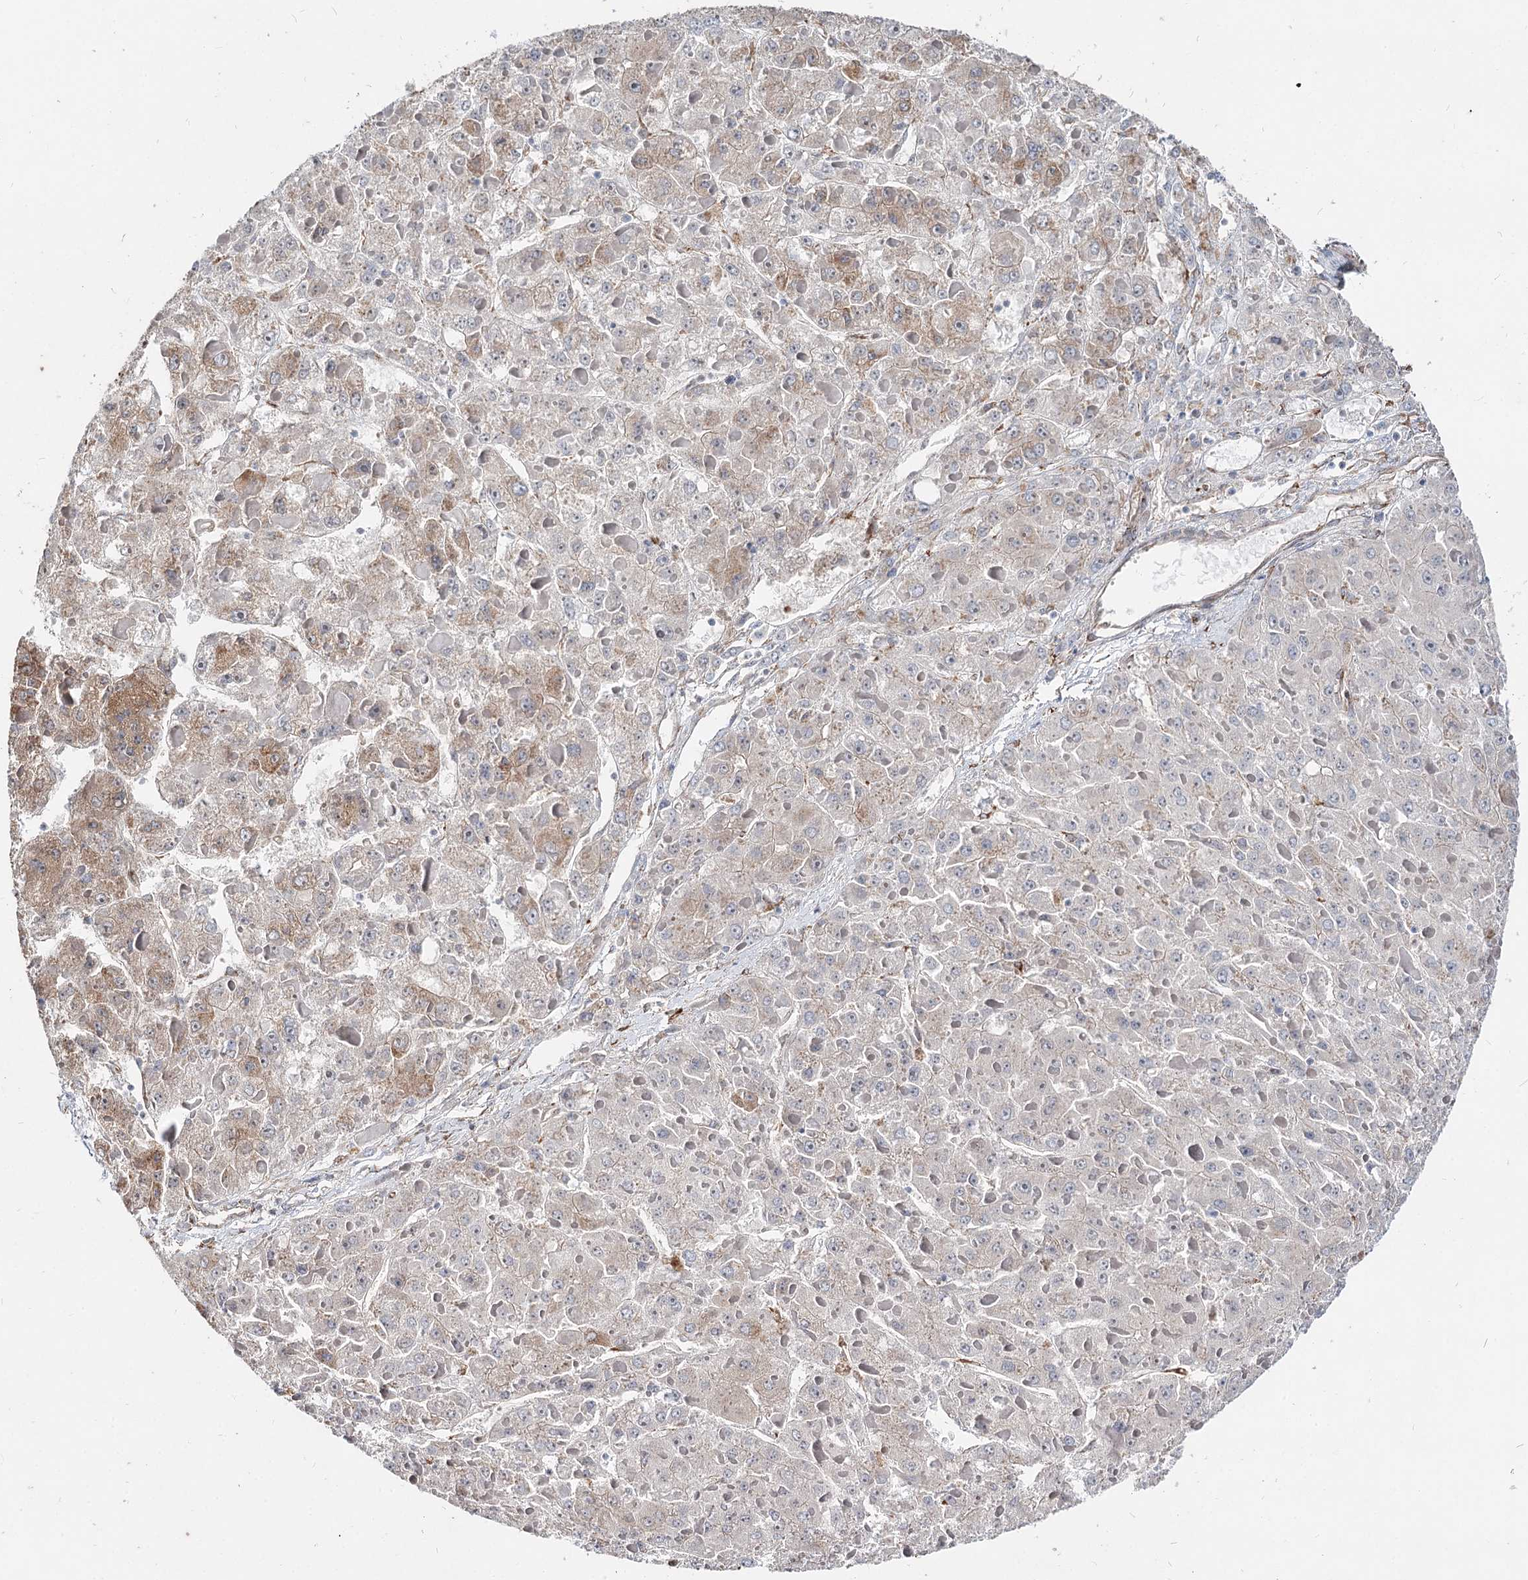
{"staining": {"intensity": "weak", "quantity": "<25%", "location": "cytoplasmic/membranous"}, "tissue": "liver cancer", "cell_type": "Tumor cells", "image_type": "cancer", "snomed": [{"axis": "morphology", "description": "Carcinoma, Hepatocellular, NOS"}, {"axis": "topography", "description": "Liver"}], "caption": "DAB immunohistochemical staining of human liver hepatocellular carcinoma shows no significant positivity in tumor cells.", "gene": "SPART", "patient": {"sex": "female", "age": 73}}